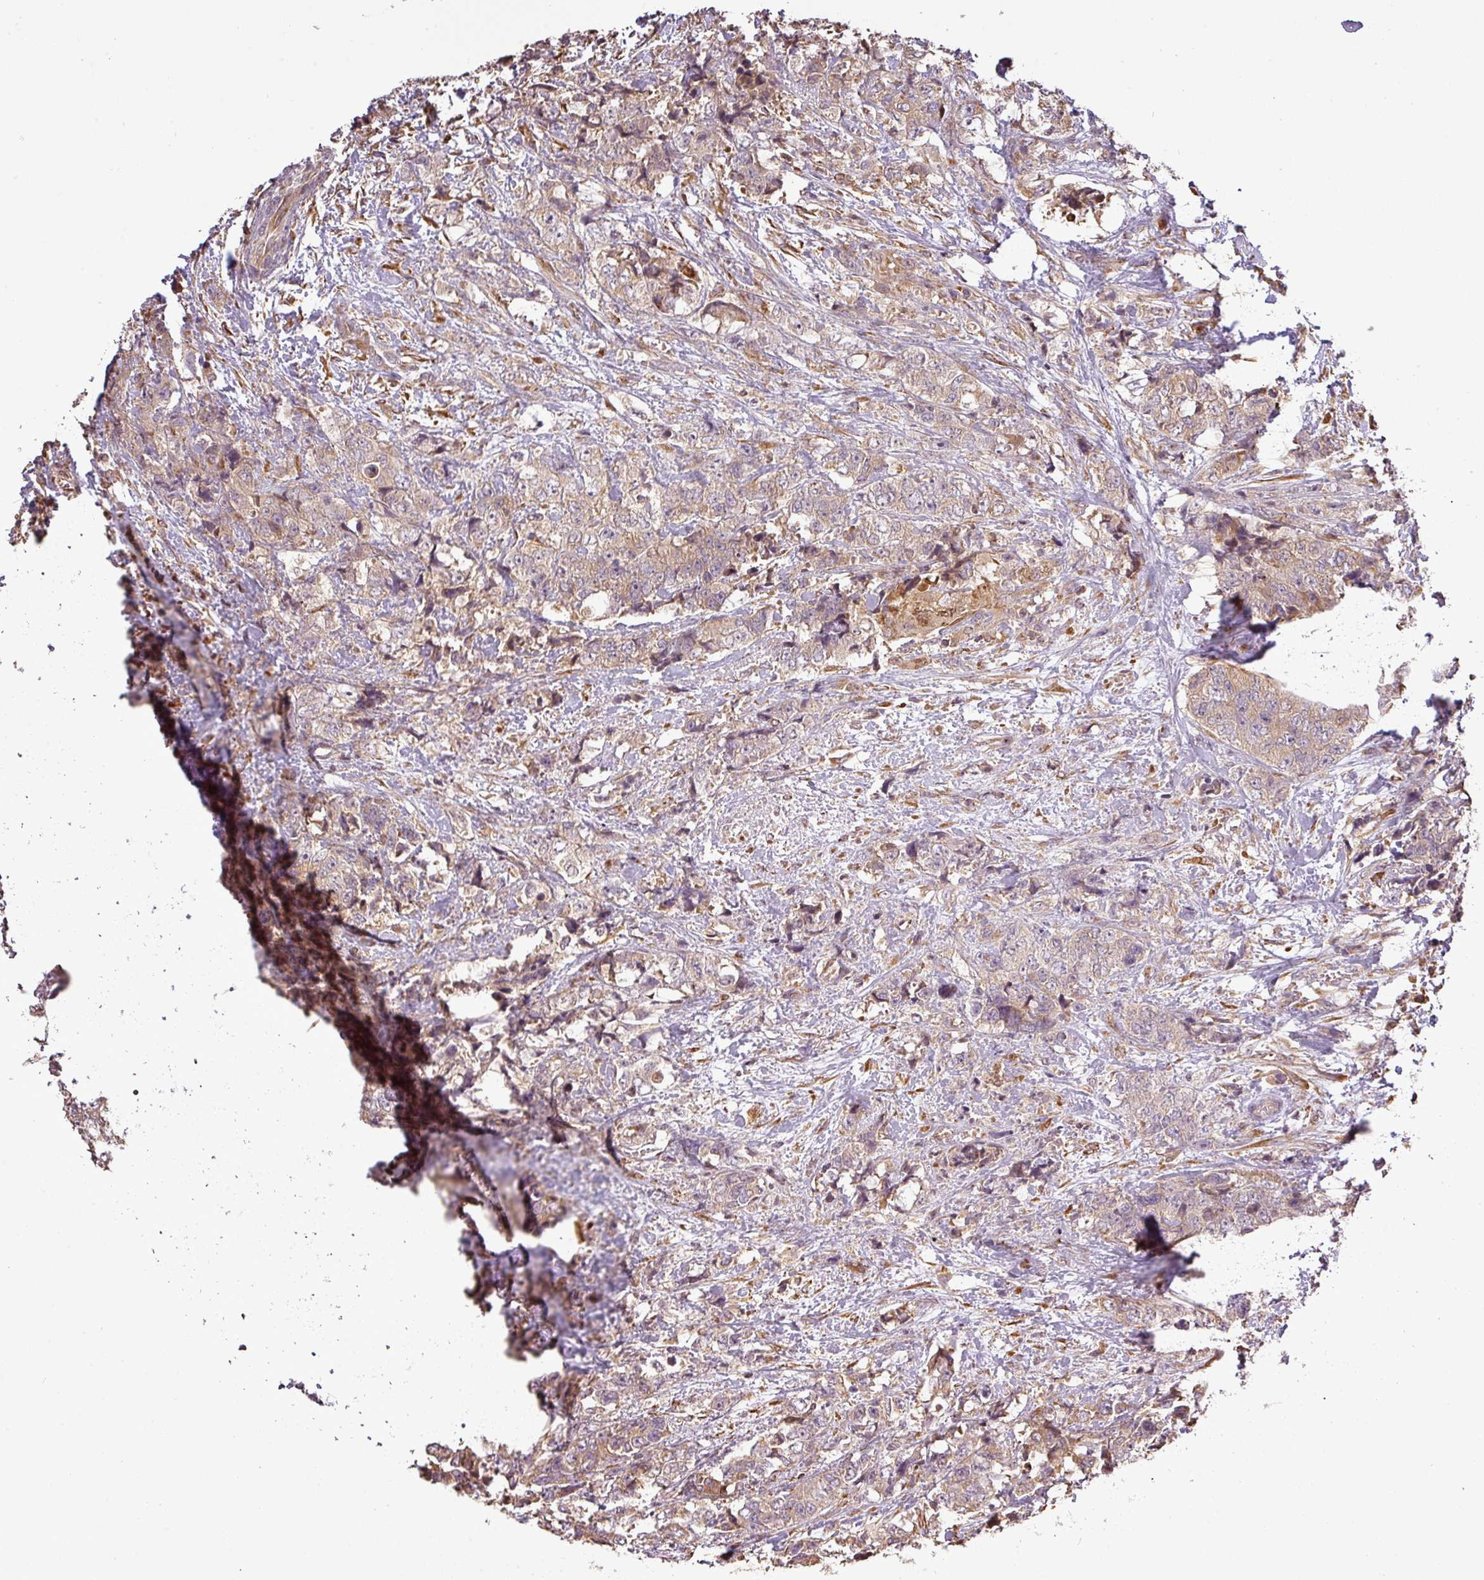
{"staining": {"intensity": "weak", "quantity": ">75%", "location": "cytoplasmic/membranous"}, "tissue": "urothelial cancer", "cell_type": "Tumor cells", "image_type": "cancer", "snomed": [{"axis": "morphology", "description": "Urothelial carcinoma, High grade"}, {"axis": "topography", "description": "Urinary bladder"}], "caption": "Protein expression by immunohistochemistry (IHC) shows weak cytoplasmic/membranous expression in about >75% of tumor cells in urothelial carcinoma (high-grade).", "gene": "FAIM", "patient": {"sex": "female", "age": 78}}